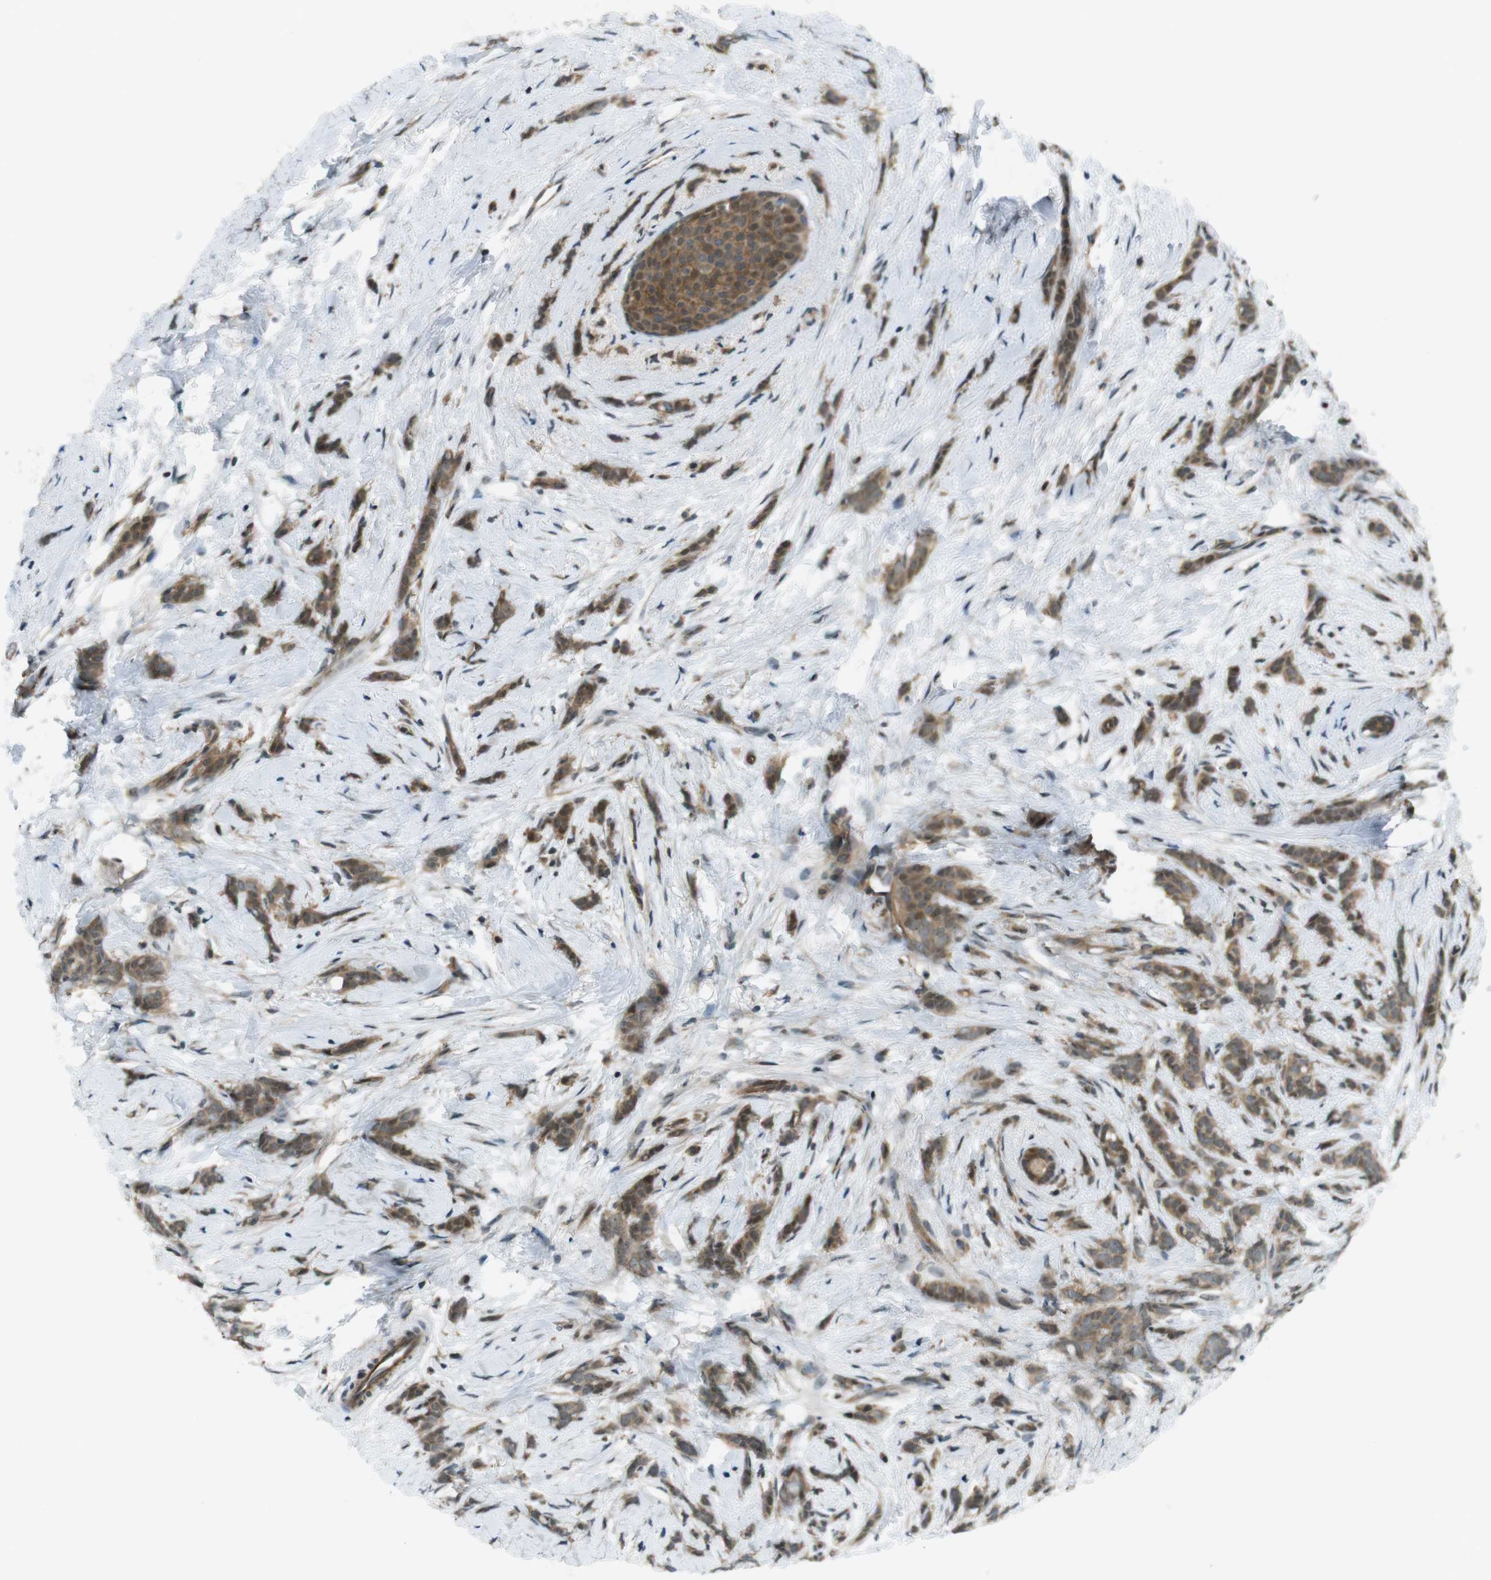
{"staining": {"intensity": "moderate", "quantity": ">75%", "location": "cytoplasmic/membranous,nuclear"}, "tissue": "breast cancer", "cell_type": "Tumor cells", "image_type": "cancer", "snomed": [{"axis": "morphology", "description": "Lobular carcinoma, in situ"}, {"axis": "morphology", "description": "Lobular carcinoma"}, {"axis": "topography", "description": "Breast"}], "caption": "Lobular carcinoma in situ (breast) tissue exhibits moderate cytoplasmic/membranous and nuclear staining in about >75% of tumor cells, visualized by immunohistochemistry.", "gene": "TIAM2", "patient": {"sex": "female", "age": 41}}